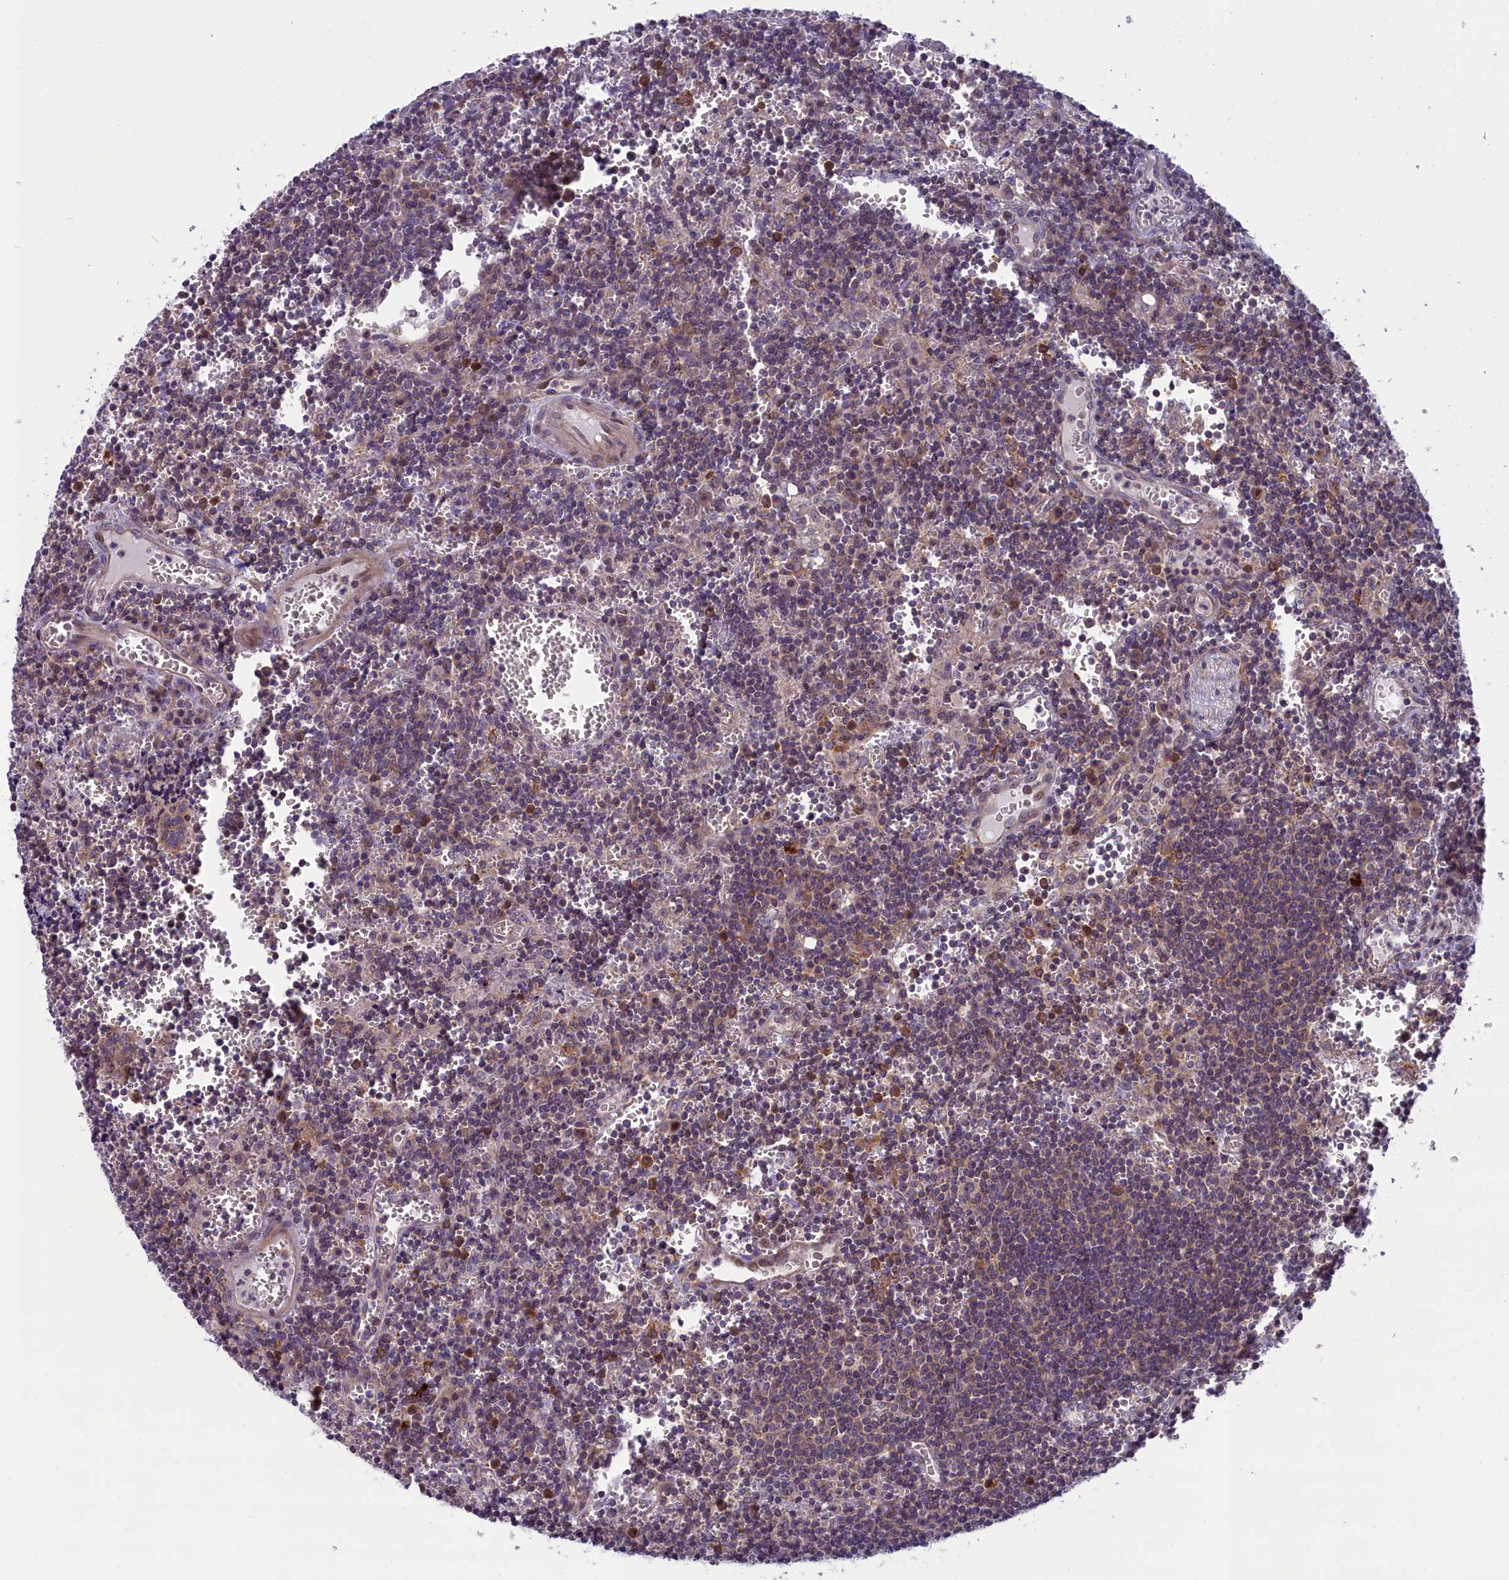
{"staining": {"intensity": "negative", "quantity": "none", "location": "none"}, "tissue": "lymph node", "cell_type": "Germinal center cells", "image_type": "normal", "snomed": [{"axis": "morphology", "description": "Normal tissue, NOS"}, {"axis": "topography", "description": "Lymph node"}], "caption": "Protein analysis of benign lymph node demonstrates no significant staining in germinal center cells.", "gene": "CCL23", "patient": {"sex": "female", "age": 73}}